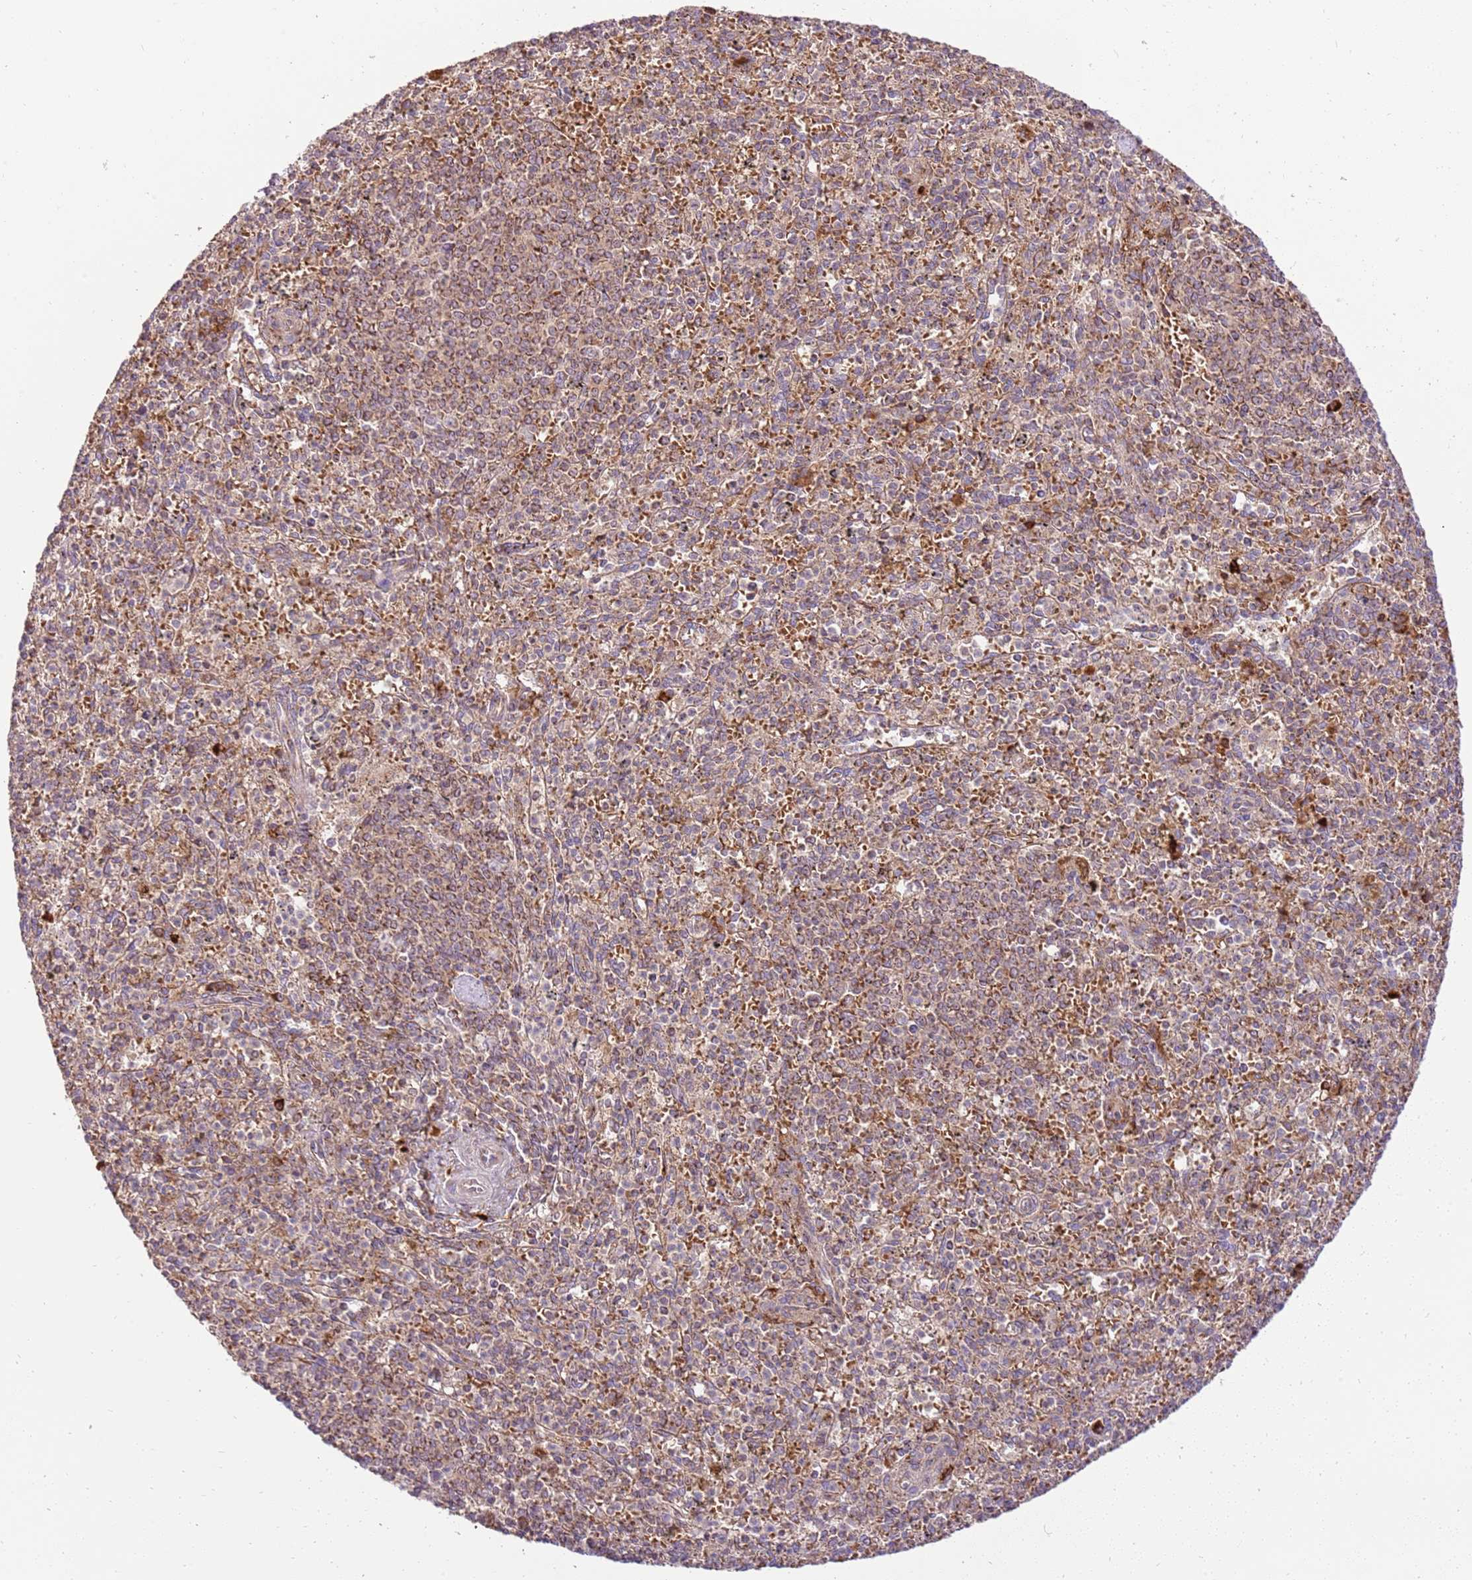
{"staining": {"intensity": "moderate", "quantity": "<25%", "location": "cytoplasmic/membranous"}, "tissue": "spleen", "cell_type": "Cells in red pulp", "image_type": "normal", "snomed": [{"axis": "morphology", "description": "Normal tissue, NOS"}, {"axis": "topography", "description": "Spleen"}], "caption": "IHC photomicrograph of normal spleen: human spleen stained using immunohistochemistry displays low levels of moderate protein expression localized specifically in the cytoplasmic/membranous of cells in red pulp, appearing as a cytoplasmic/membranous brown color.", "gene": "SPATA2L", "patient": {"sex": "male", "age": 72}}